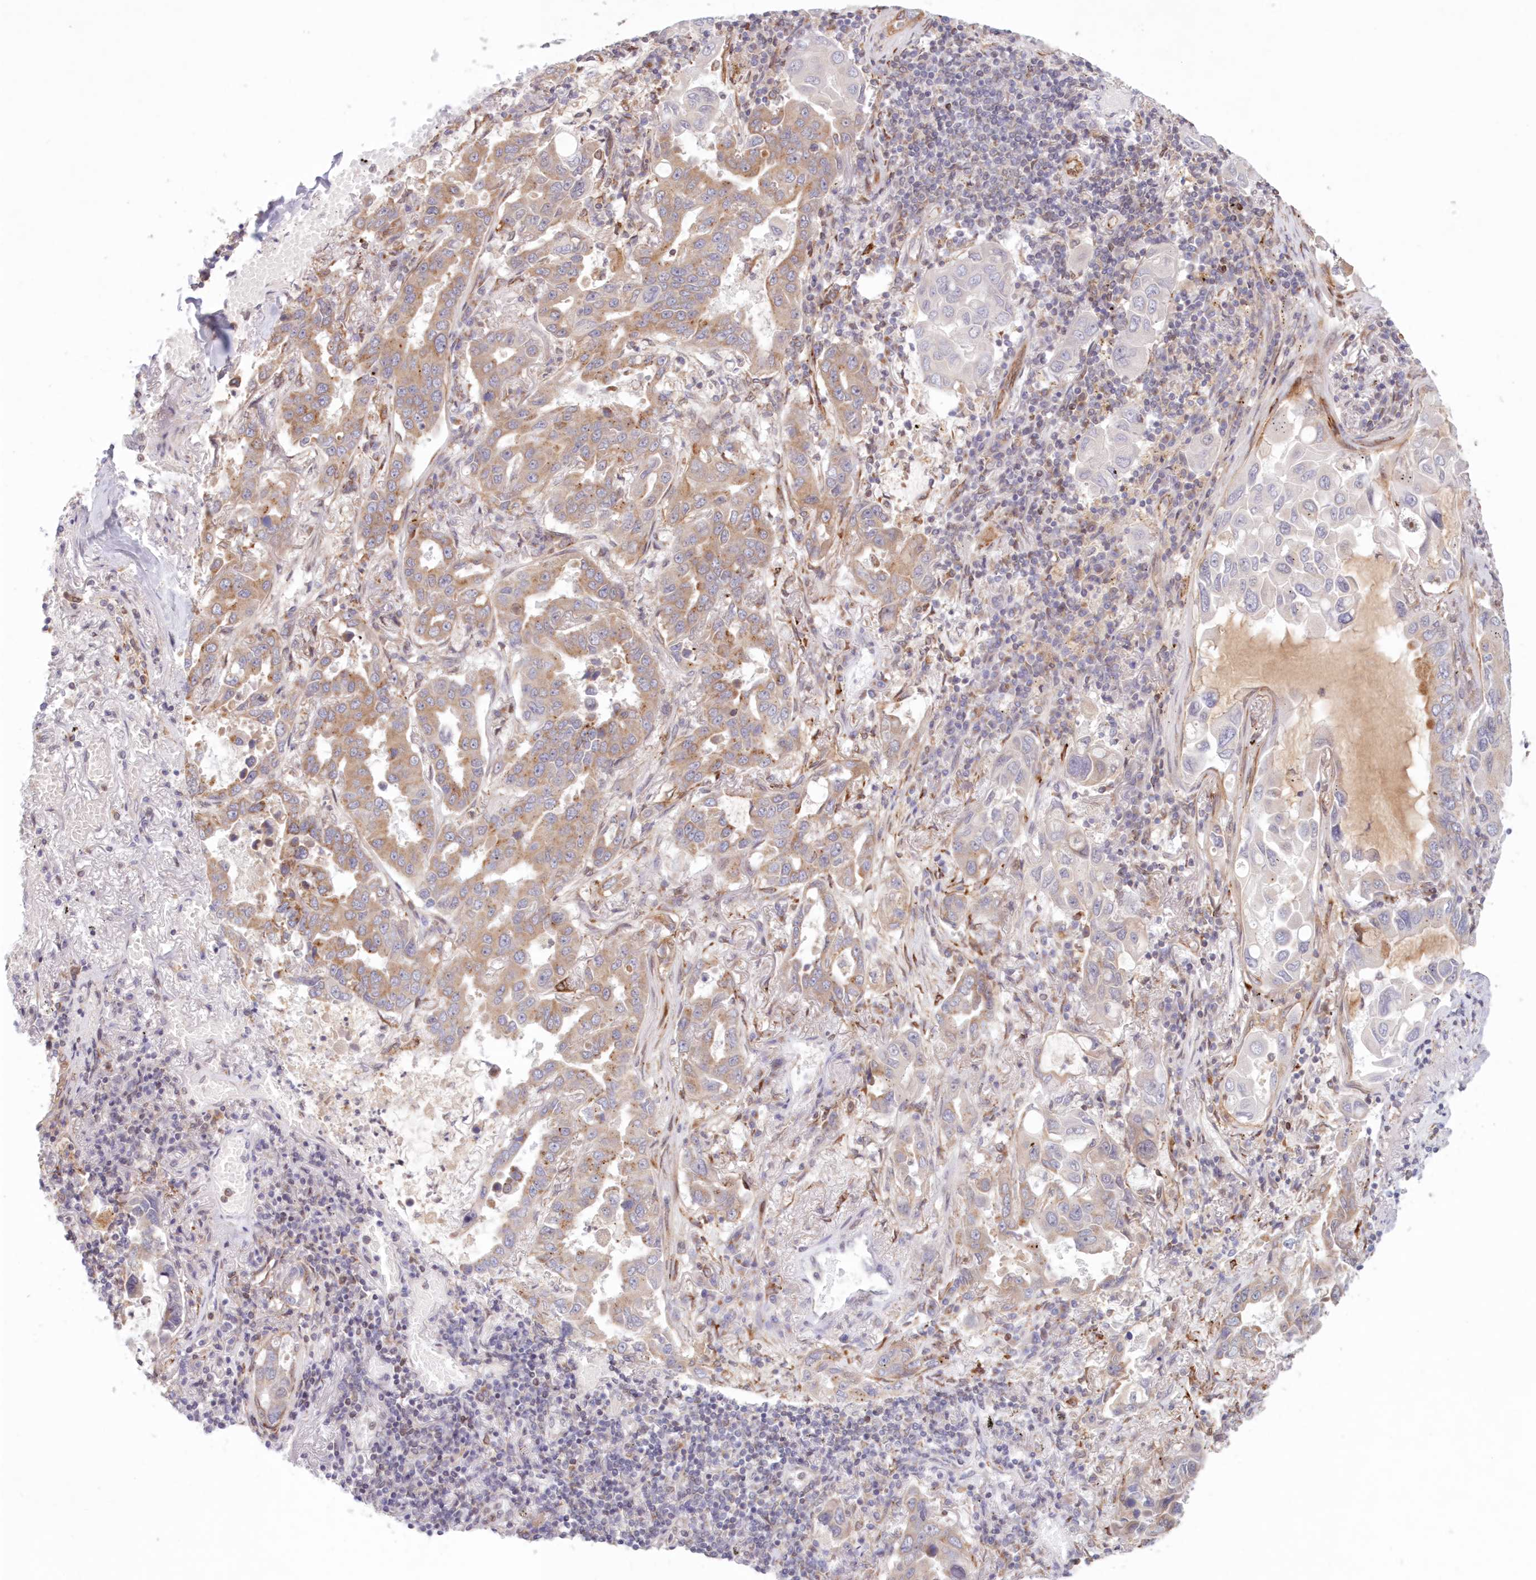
{"staining": {"intensity": "moderate", "quantity": "25%-75%", "location": "cytoplasmic/membranous"}, "tissue": "lung cancer", "cell_type": "Tumor cells", "image_type": "cancer", "snomed": [{"axis": "morphology", "description": "Adenocarcinoma, NOS"}, {"axis": "topography", "description": "Lung"}], "caption": "Protein analysis of lung adenocarcinoma tissue shows moderate cytoplasmic/membranous expression in approximately 25%-75% of tumor cells.", "gene": "PCYOX1L", "patient": {"sex": "male", "age": 64}}